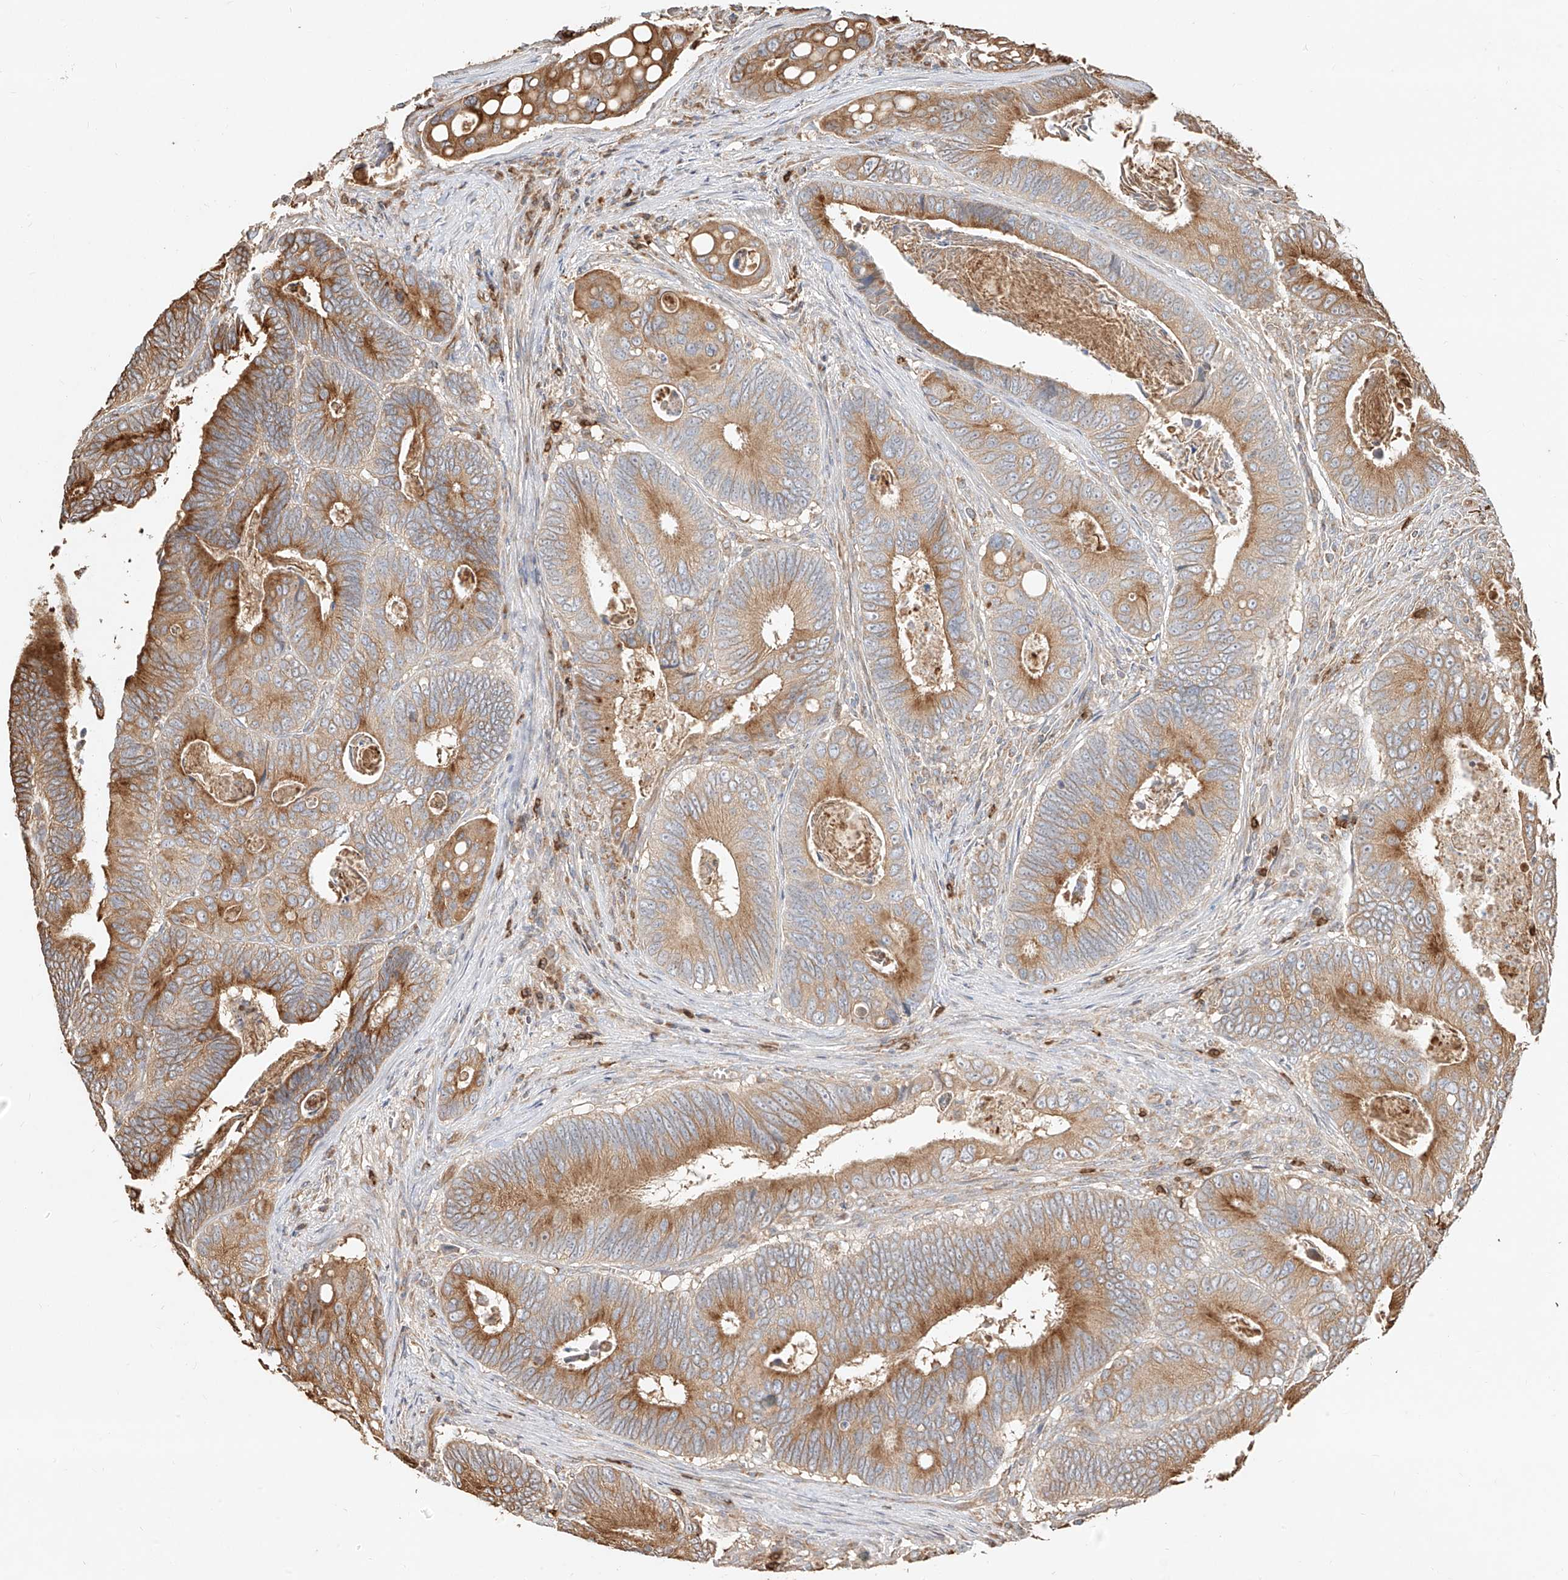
{"staining": {"intensity": "moderate", "quantity": ">75%", "location": "cytoplasmic/membranous"}, "tissue": "colorectal cancer", "cell_type": "Tumor cells", "image_type": "cancer", "snomed": [{"axis": "morphology", "description": "Inflammation, NOS"}, {"axis": "morphology", "description": "Adenocarcinoma, NOS"}, {"axis": "topography", "description": "Colon"}], "caption": "An IHC histopathology image of neoplastic tissue is shown. Protein staining in brown labels moderate cytoplasmic/membranous positivity in colorectal cancer (adenocarcinoma) within tumor cells. The protein is stained brown, and the nuclei are stained in blue (DAB IHC with brightfield microscopy, high magnification).", "gene": "EFNB1", "patient": {"sex": "male", "age": 72}}